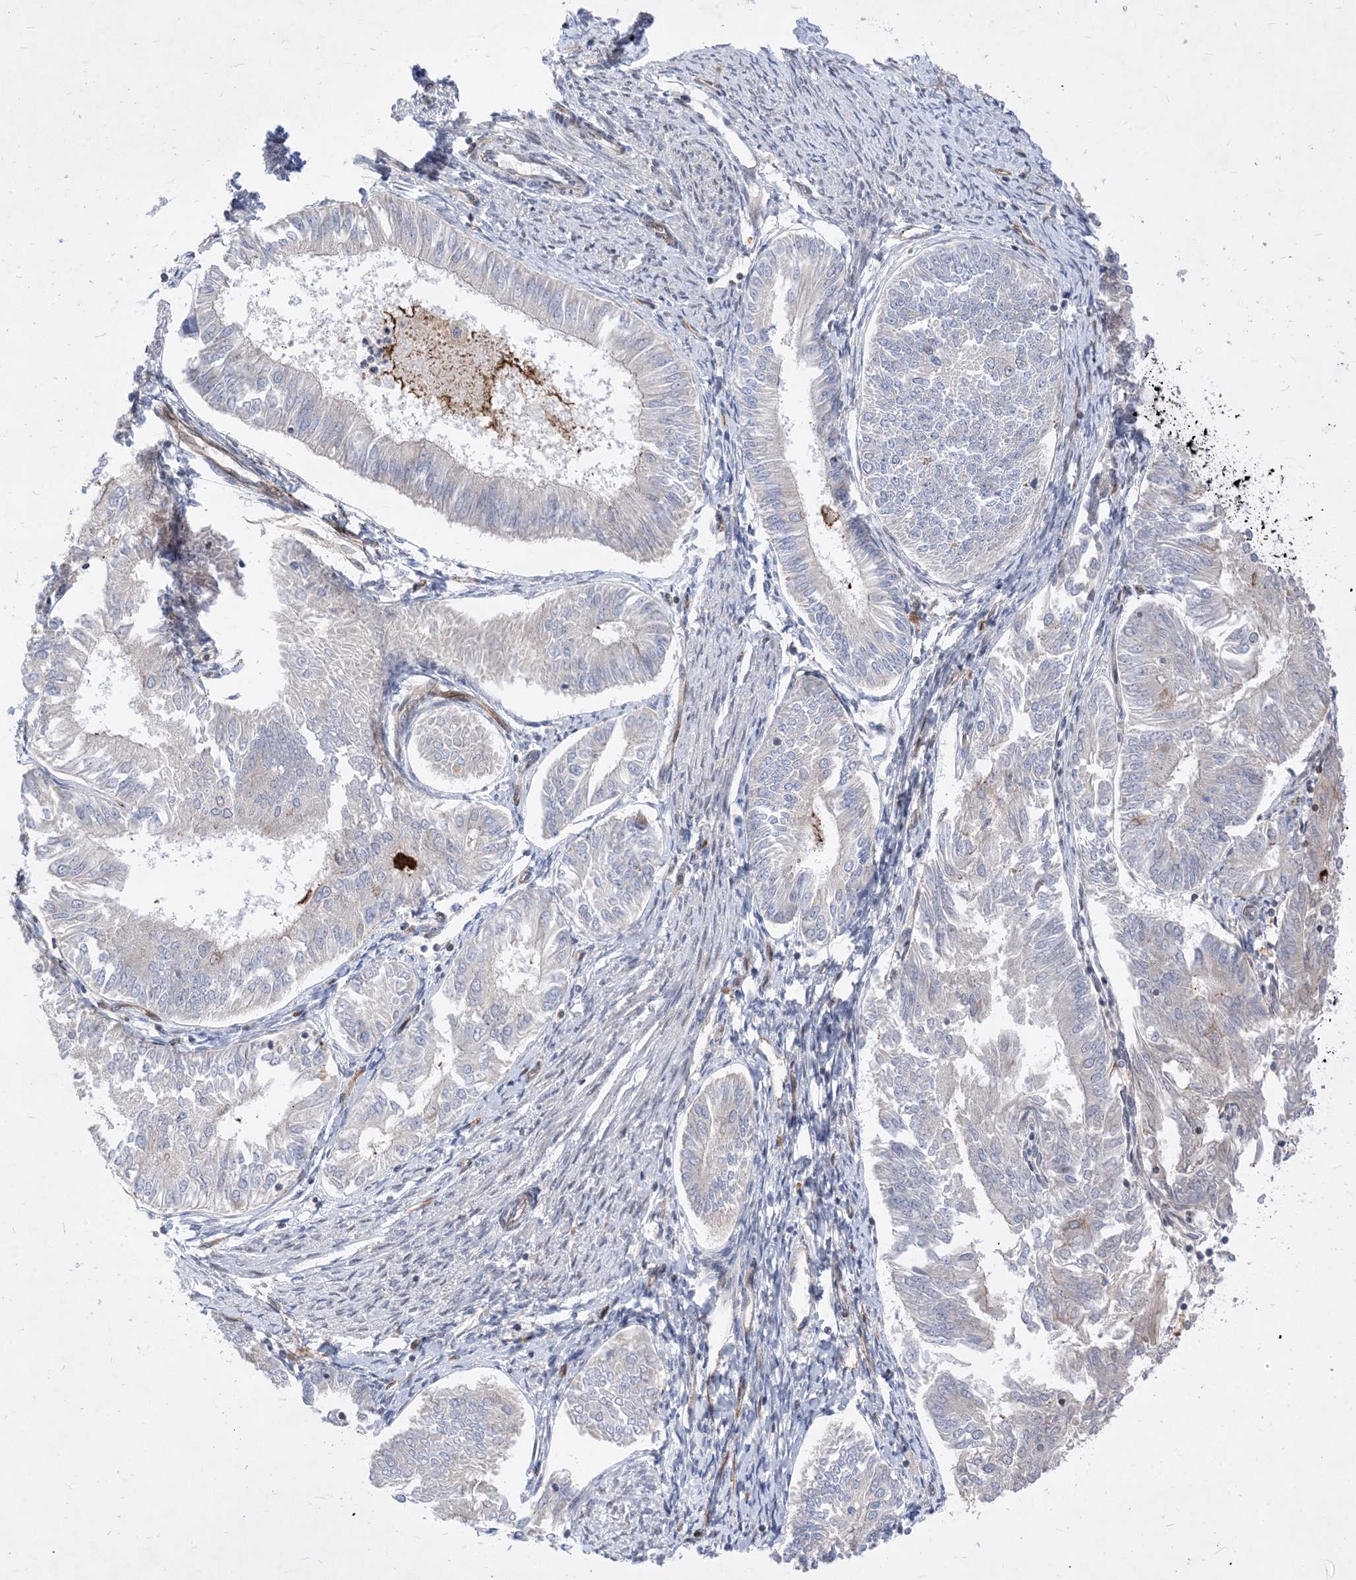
{"staining": {"intensity": "negative", "quantity": "none", "location": "none"}, "tissue": "endometrial cancer", "cell_type": "Tumor cells", "image_type": "cancer", "snomed": [{"axis": "morphology", "description": "Adenocarcinoma, NOS"}, {"axis": "topography", "description": "Endometrium"}], "caption": "Histopathology image shows no protein positivity in tumor cells of endometrial adenocarcinoma tissue.", "gene": "TYSND1", "patient": {"sex": "female", "age": 58}}